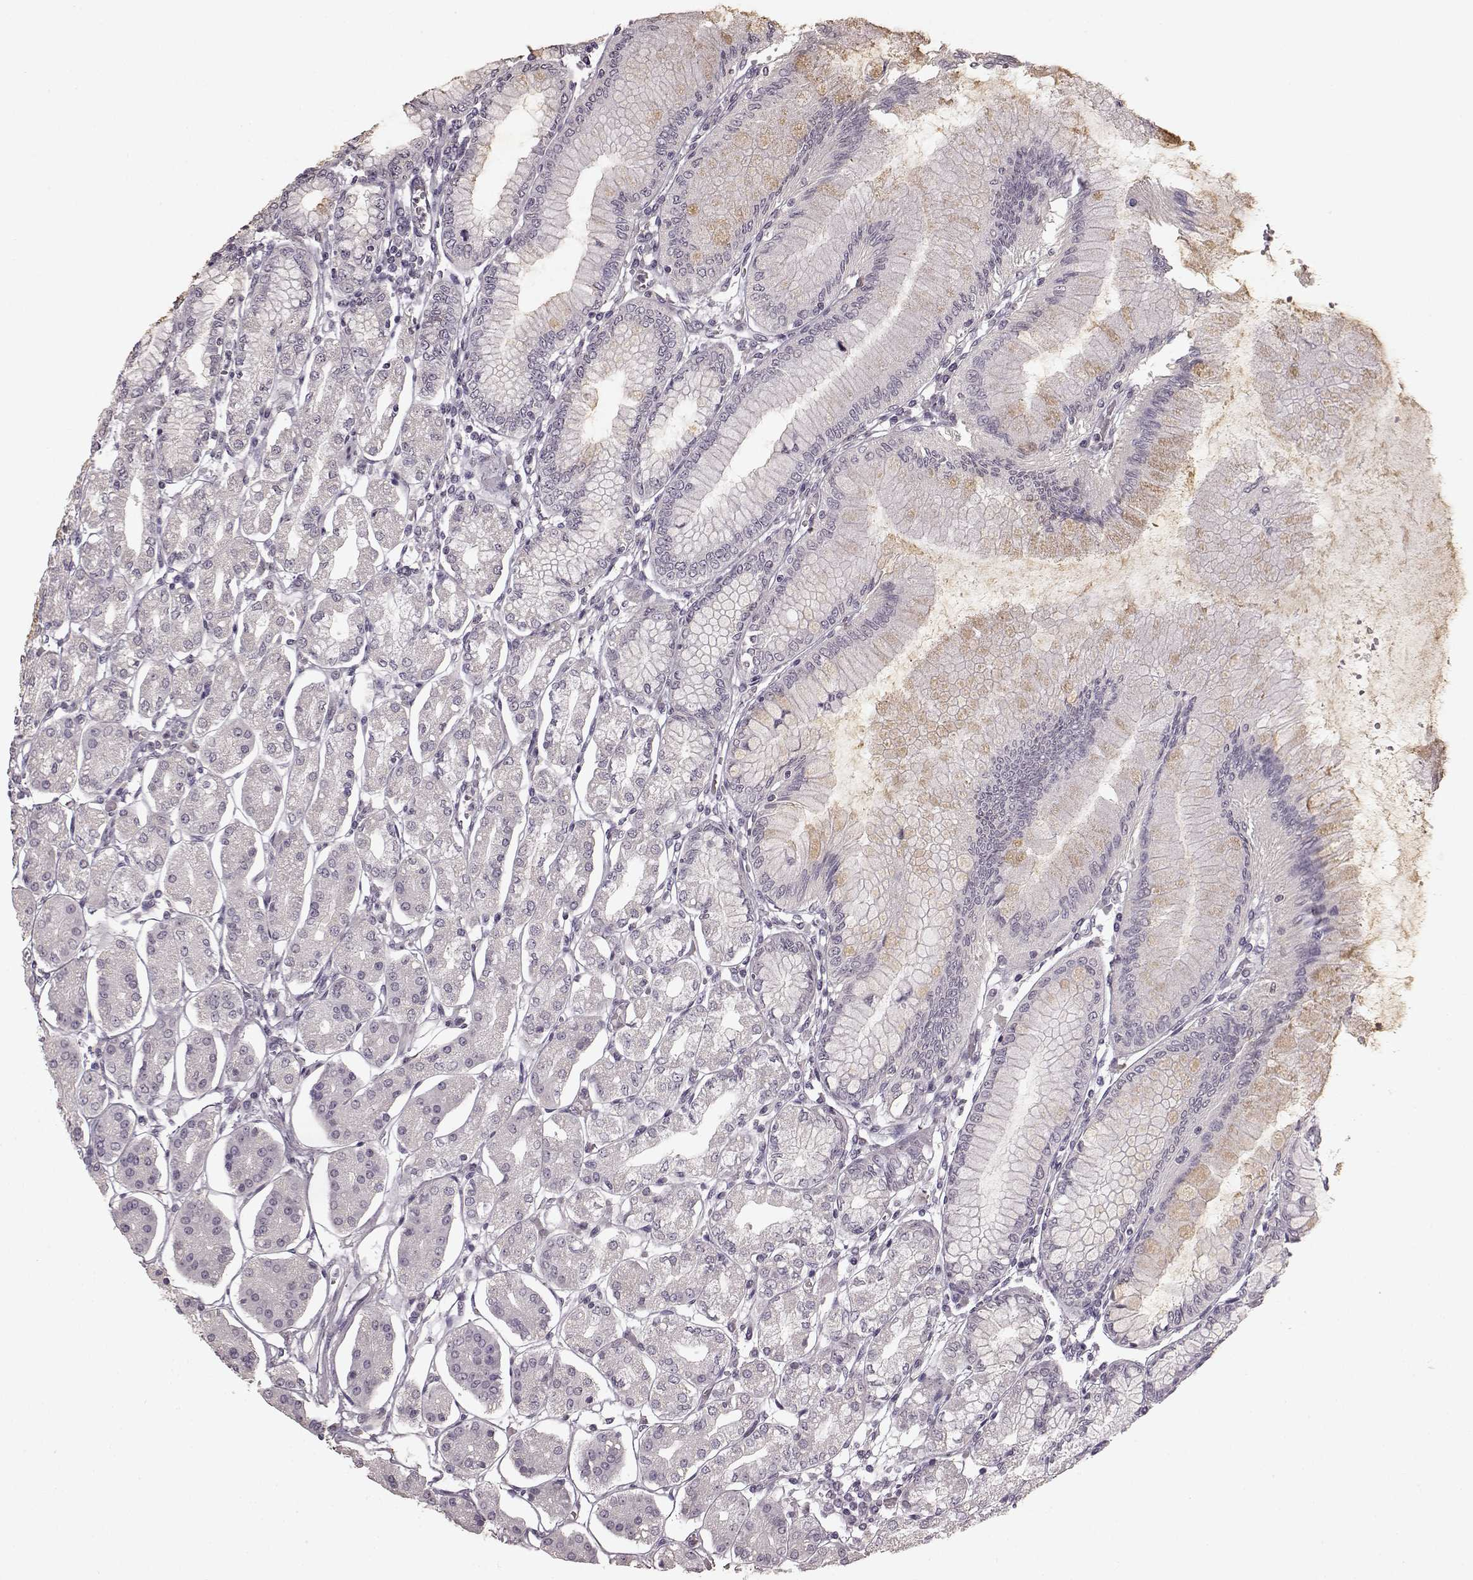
{"staining": {"intensity": "negative", "quantity": "none", "location": "none"}, "tissue": "stomach", "cell_type": "Glandular cells", "image_type": "normal", "snomed": [{"axis": "morphology", "description": "Normal tissue, NOS"}, {"axis": "topography", "description": "Skeletal muscle"}, {"axis": "topography", "description": "Stomach"}], "caption": "DAB (3,3'-diaminobenzidine) immunohistochemical staining of benign human stomach demonstrates no significant positivity in glandular cells. (DAB (3,3'-diaminobenzidine) immunohistochemistry (IHC) with hematoxylin counter stain).", "gene": "CCNA2", "patient": {"sex": "female", "age": 57}}